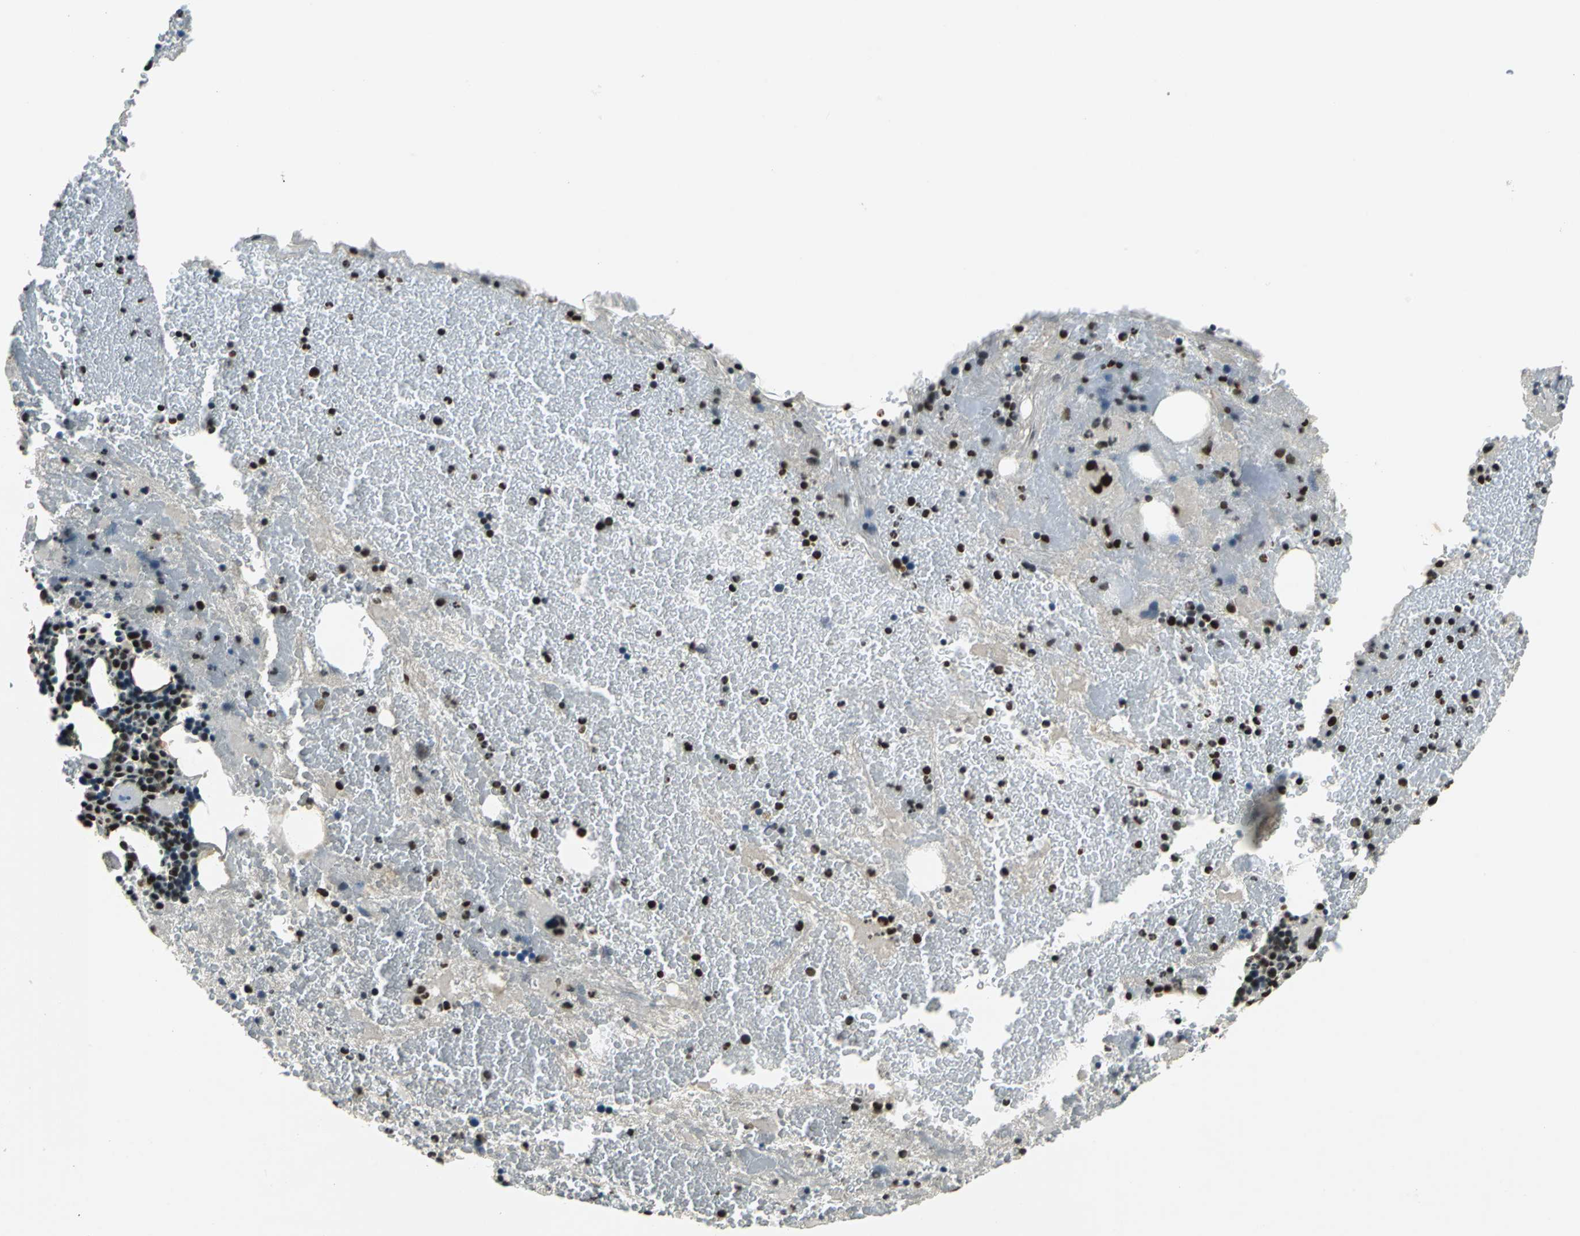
{"staining": {"intensity": "strong", "quantity": ">75%", "location": "nuclear"}, "tissue": "bone marrow", "cell_type": "Hematopoietic cells", "image_type": "normal", "snomed": [{"axis": "morphology", "description": "Normal tissue, NOS"}, {"axis": "topography", "description": "Bone marrow"}], "caption": "Protein staining of benign bone marrow shows strong nuclear positivity in about >75% of hematopoietic cells.", "gene": "RBM14", "patient": {"sex": "male", "age": 76}}